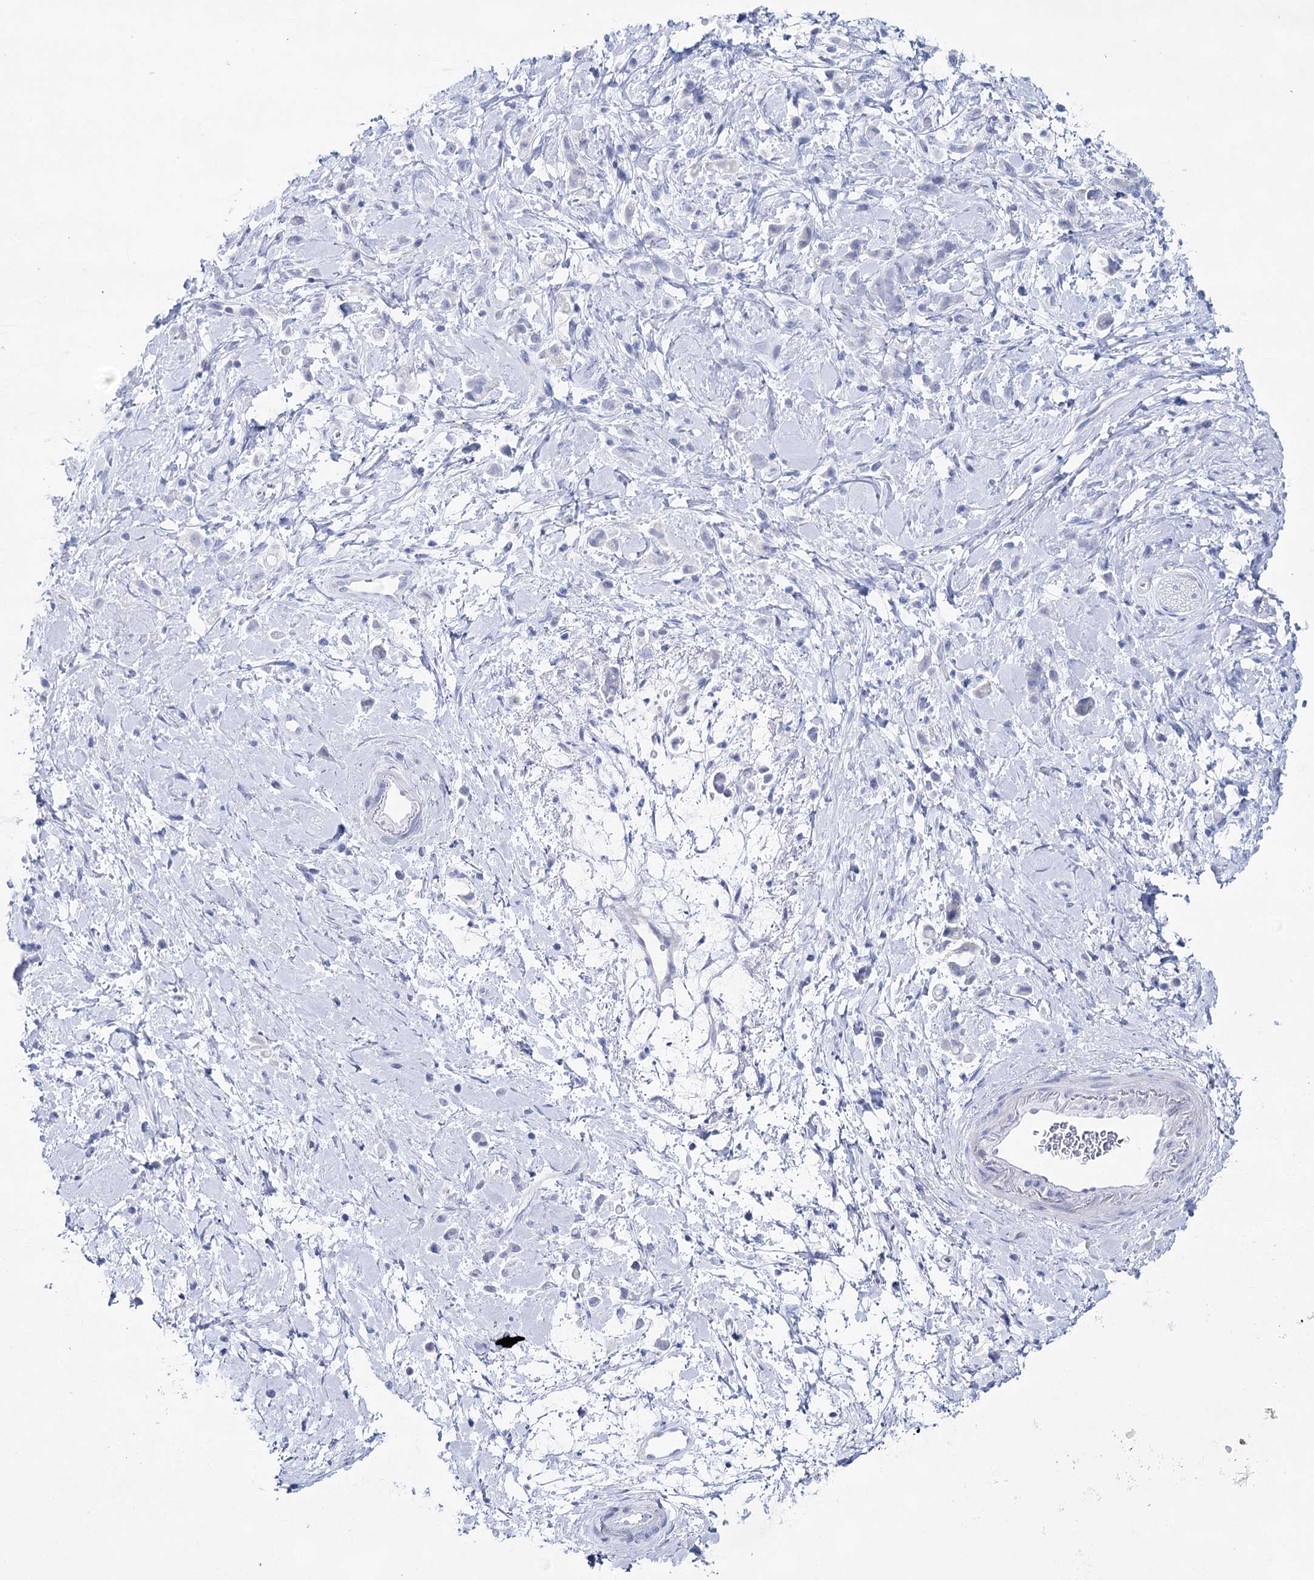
{"staining": {"intensity": "negative", "quantity": "none", "location": "none"}, "tissue": "stomach cancer", "cell_type": "Tumor cells", "image_type": "cancer", "snomed": [{"axis": "morphology", "description": "Adenocarcinoma, NOS"}, {"axis": "topography", "description": "Stomach"}], "caption": "A micrograph of human stomach cancer (adenocarcinoma) is negative for staining in tumor cells.", "gene": "LALBA", "patient": {"sex": "female", "age": 60}}